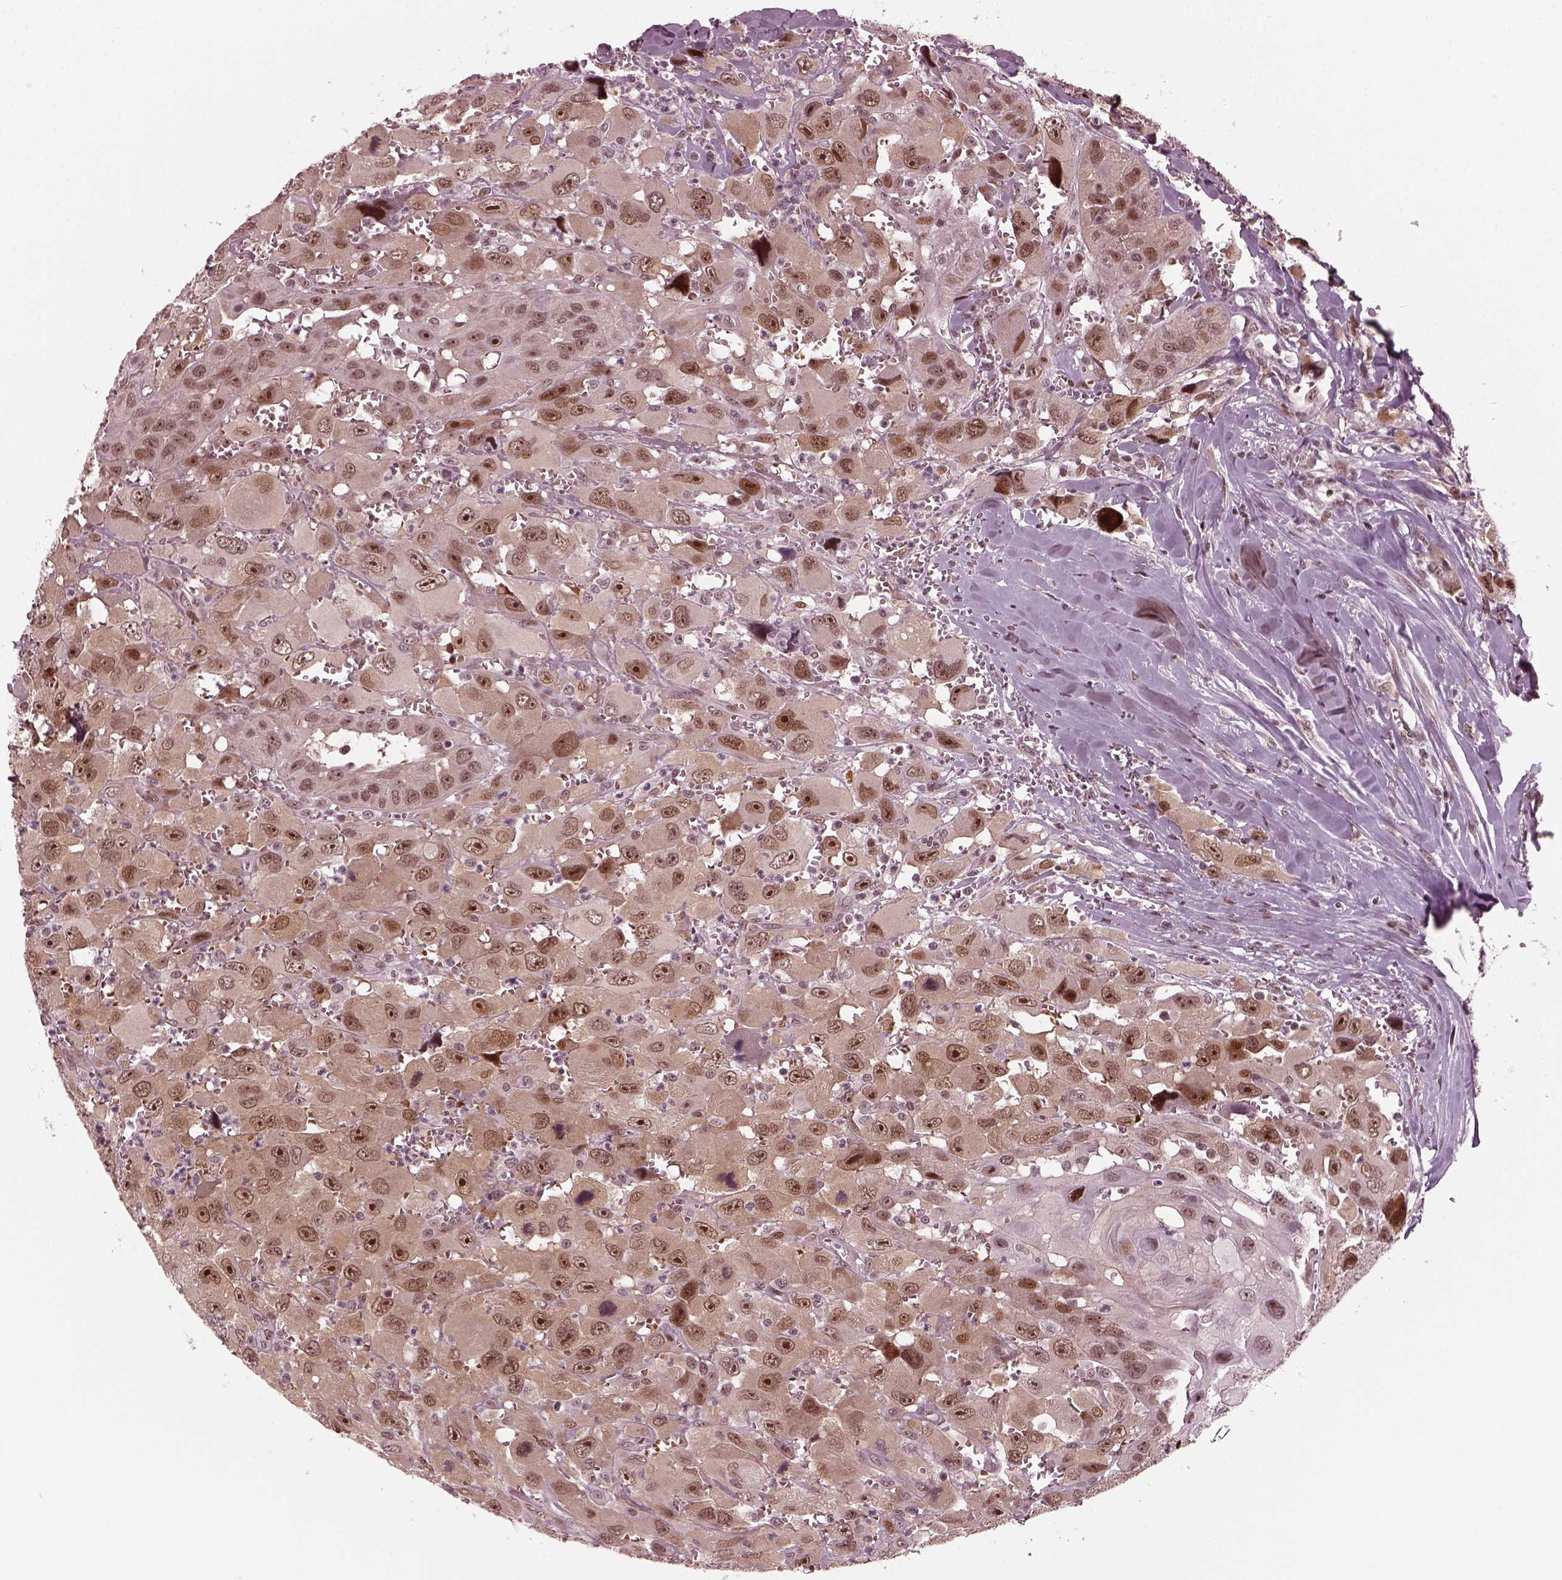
{"staining": {"intensity": "moderate", "quantity": ">75%", "location": "nuclear"}, "tissue": "head and neck cancer", "cell_type": "Tumor cells", "image_type": "cancer", "snomed": [{"axis": "morphology", "description": "Squamous cell carcinoma, NOS"}, {"axis": "morphology", "description": "Squamous cell carcinoma, metastatic, NOS"}, {"axis": "topography", "description": "Oral tissue"}, {"axis": "topography", "description": "Head-Neck"}], "caption": "This histopathology image demonstrates immunohistochemistry staining of metastatic squamous cell carcinoma (head and neck), with medium moderate nuclear positivity in about >75% of tumor cells.", "gene": "TRIB3", "patient": {"sex": "female", "age": 85}}